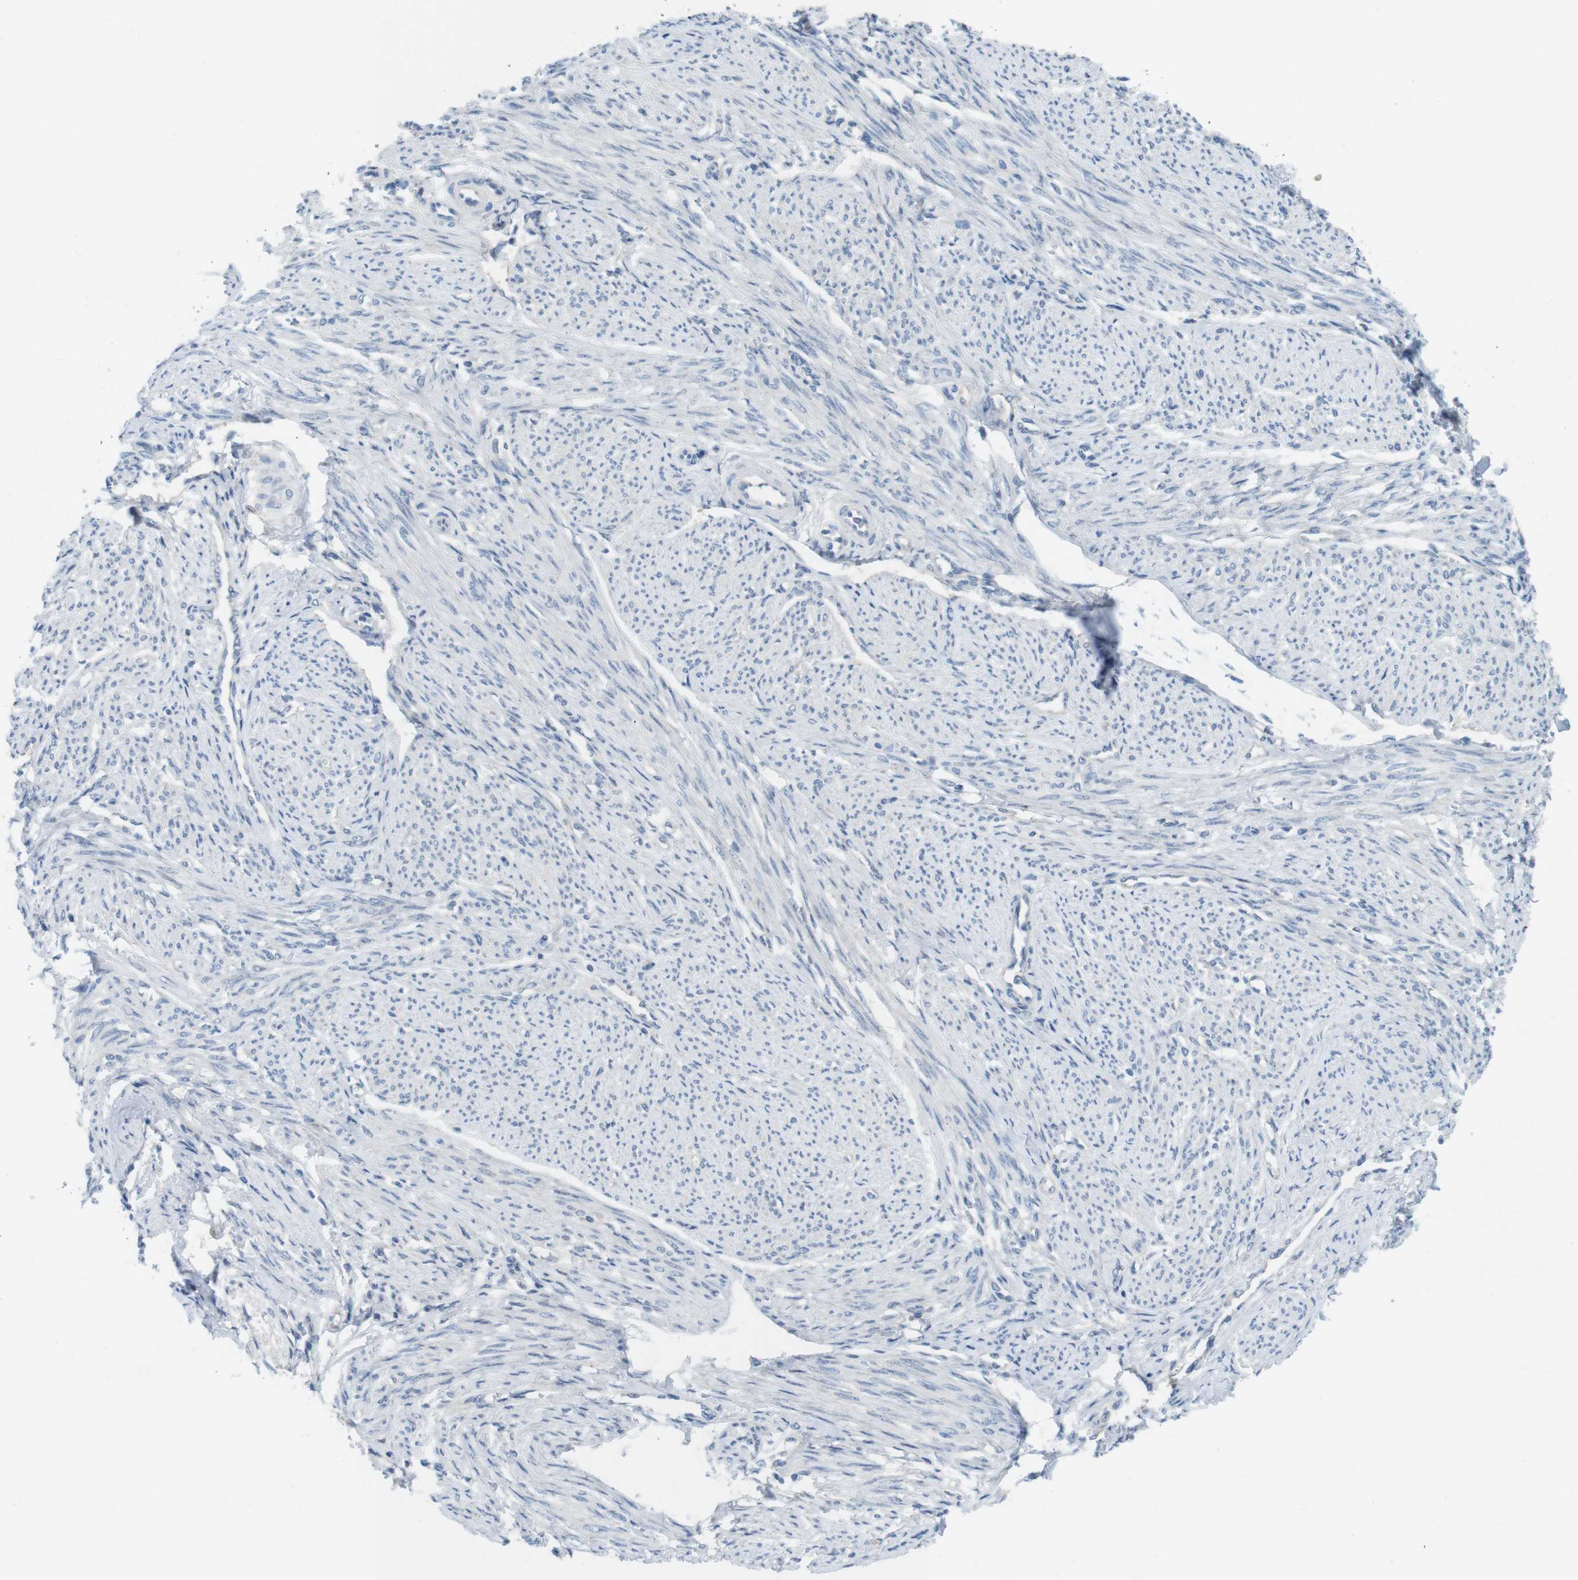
{"staining": {"intensity": "negative", "quantity": "none", "location": "none"}, "tissue": "smooth muscle", "cell_type": "Smooth muscle cells", "image_type": "normal", "snomed": [{"axis": "morphology", "description": "Normal tissue, NOS"}, {"axis": "topography", "description": "Smooth muscle"}], "caption": "Smooth muscle cells are negative for protein expression in normal human smooth muscle. (Brightfield microscopy of DAB immunohistochemistry (IHC) at high magnification).", "gene": "CASP2", "patient": {"sex": "female", "age": 65}}